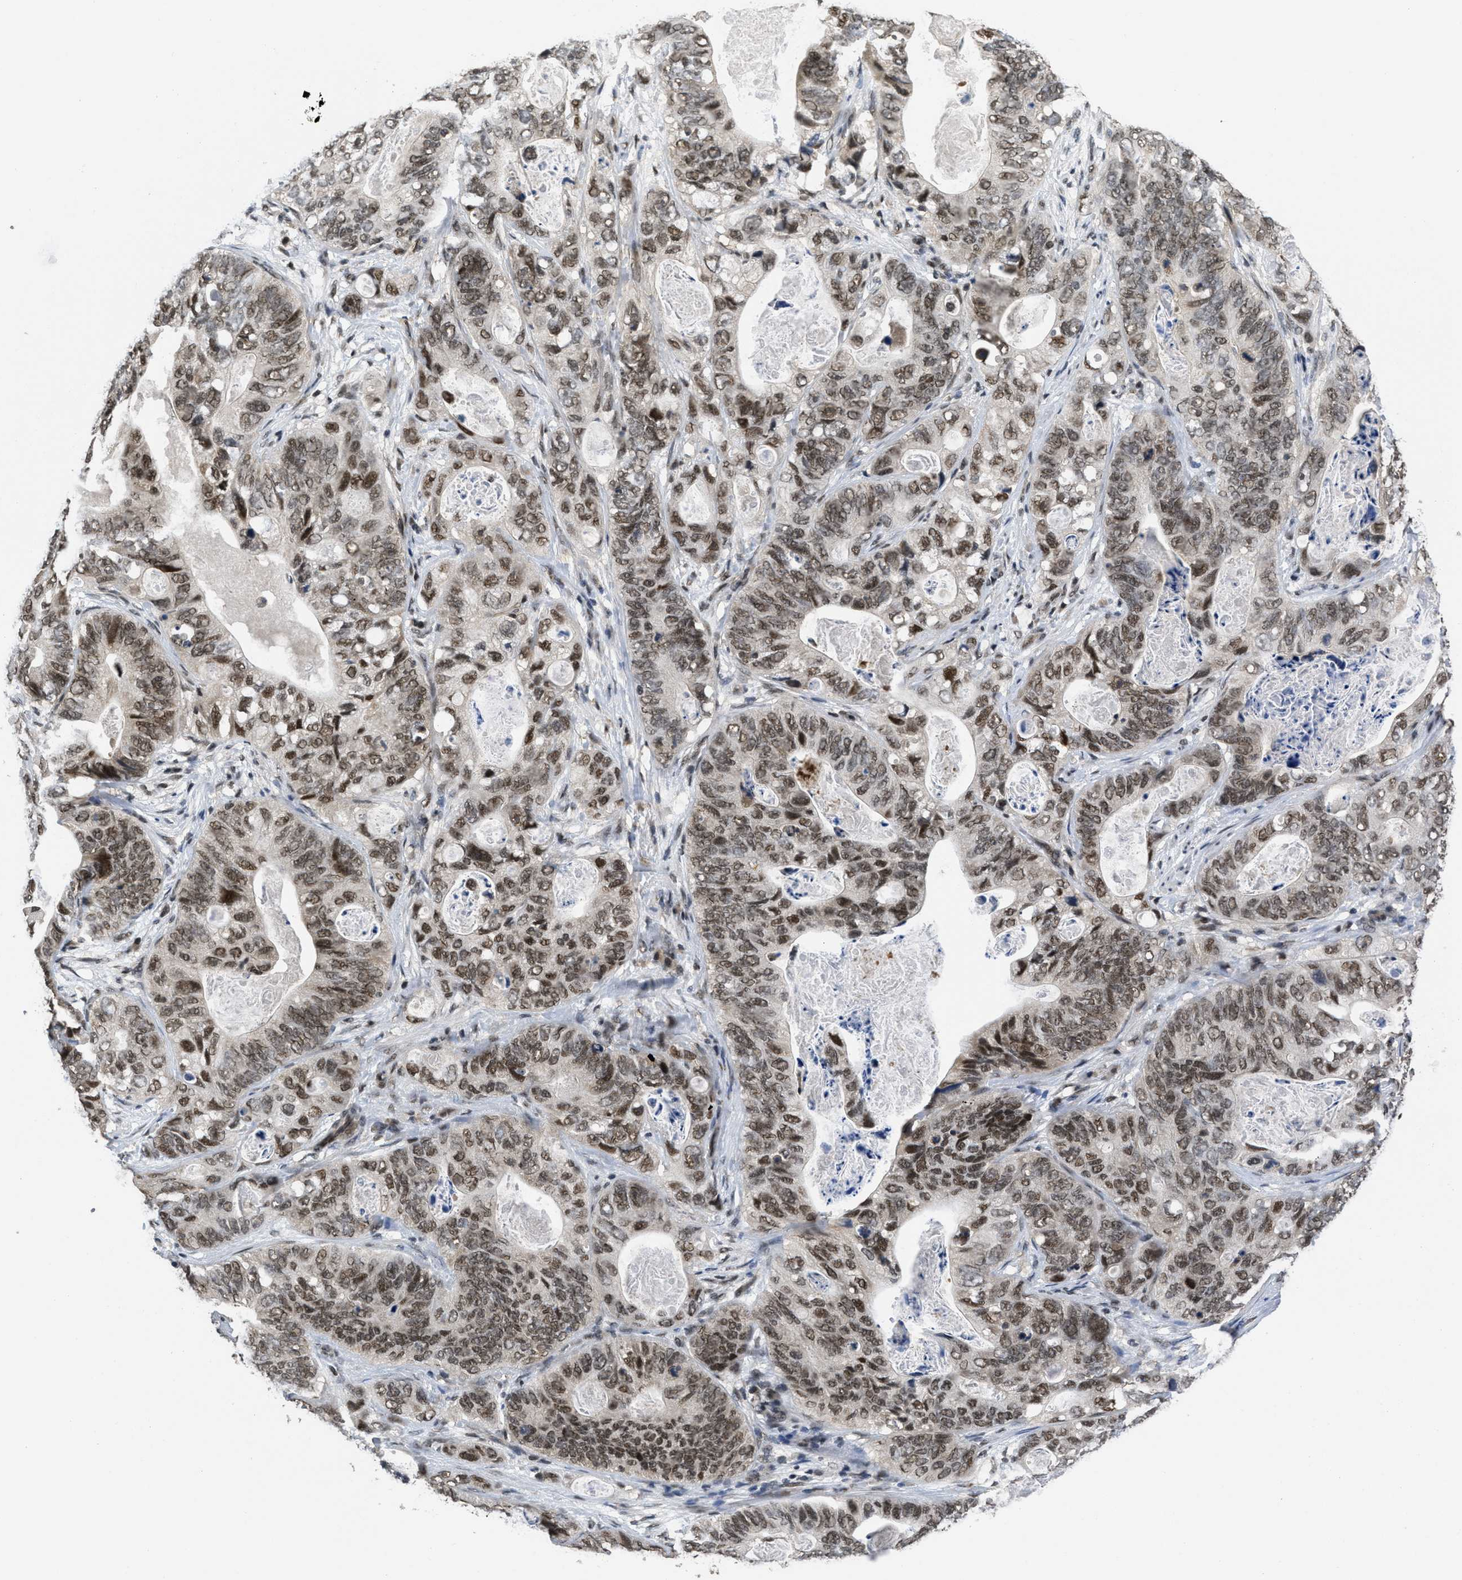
{"staining": {"intensity": "moderate", "quantity": ">75%", "location": "nuclear"}, "tissue": "stomach cancer", "cell_type": "Tumor cells", "image_type": "cancer", "snomed": [{"axis": "morphology", "description": "Adenocarcinoma, NOS"}, {"axis": "topography", "description": "Stomach"}], "caption": "Human stomach adenocarcinoma stained with a protein marker reveals moderate staining in tumor cells.", "gene": "CUL4B", "patient": {"sex": "female", "age": 89}}